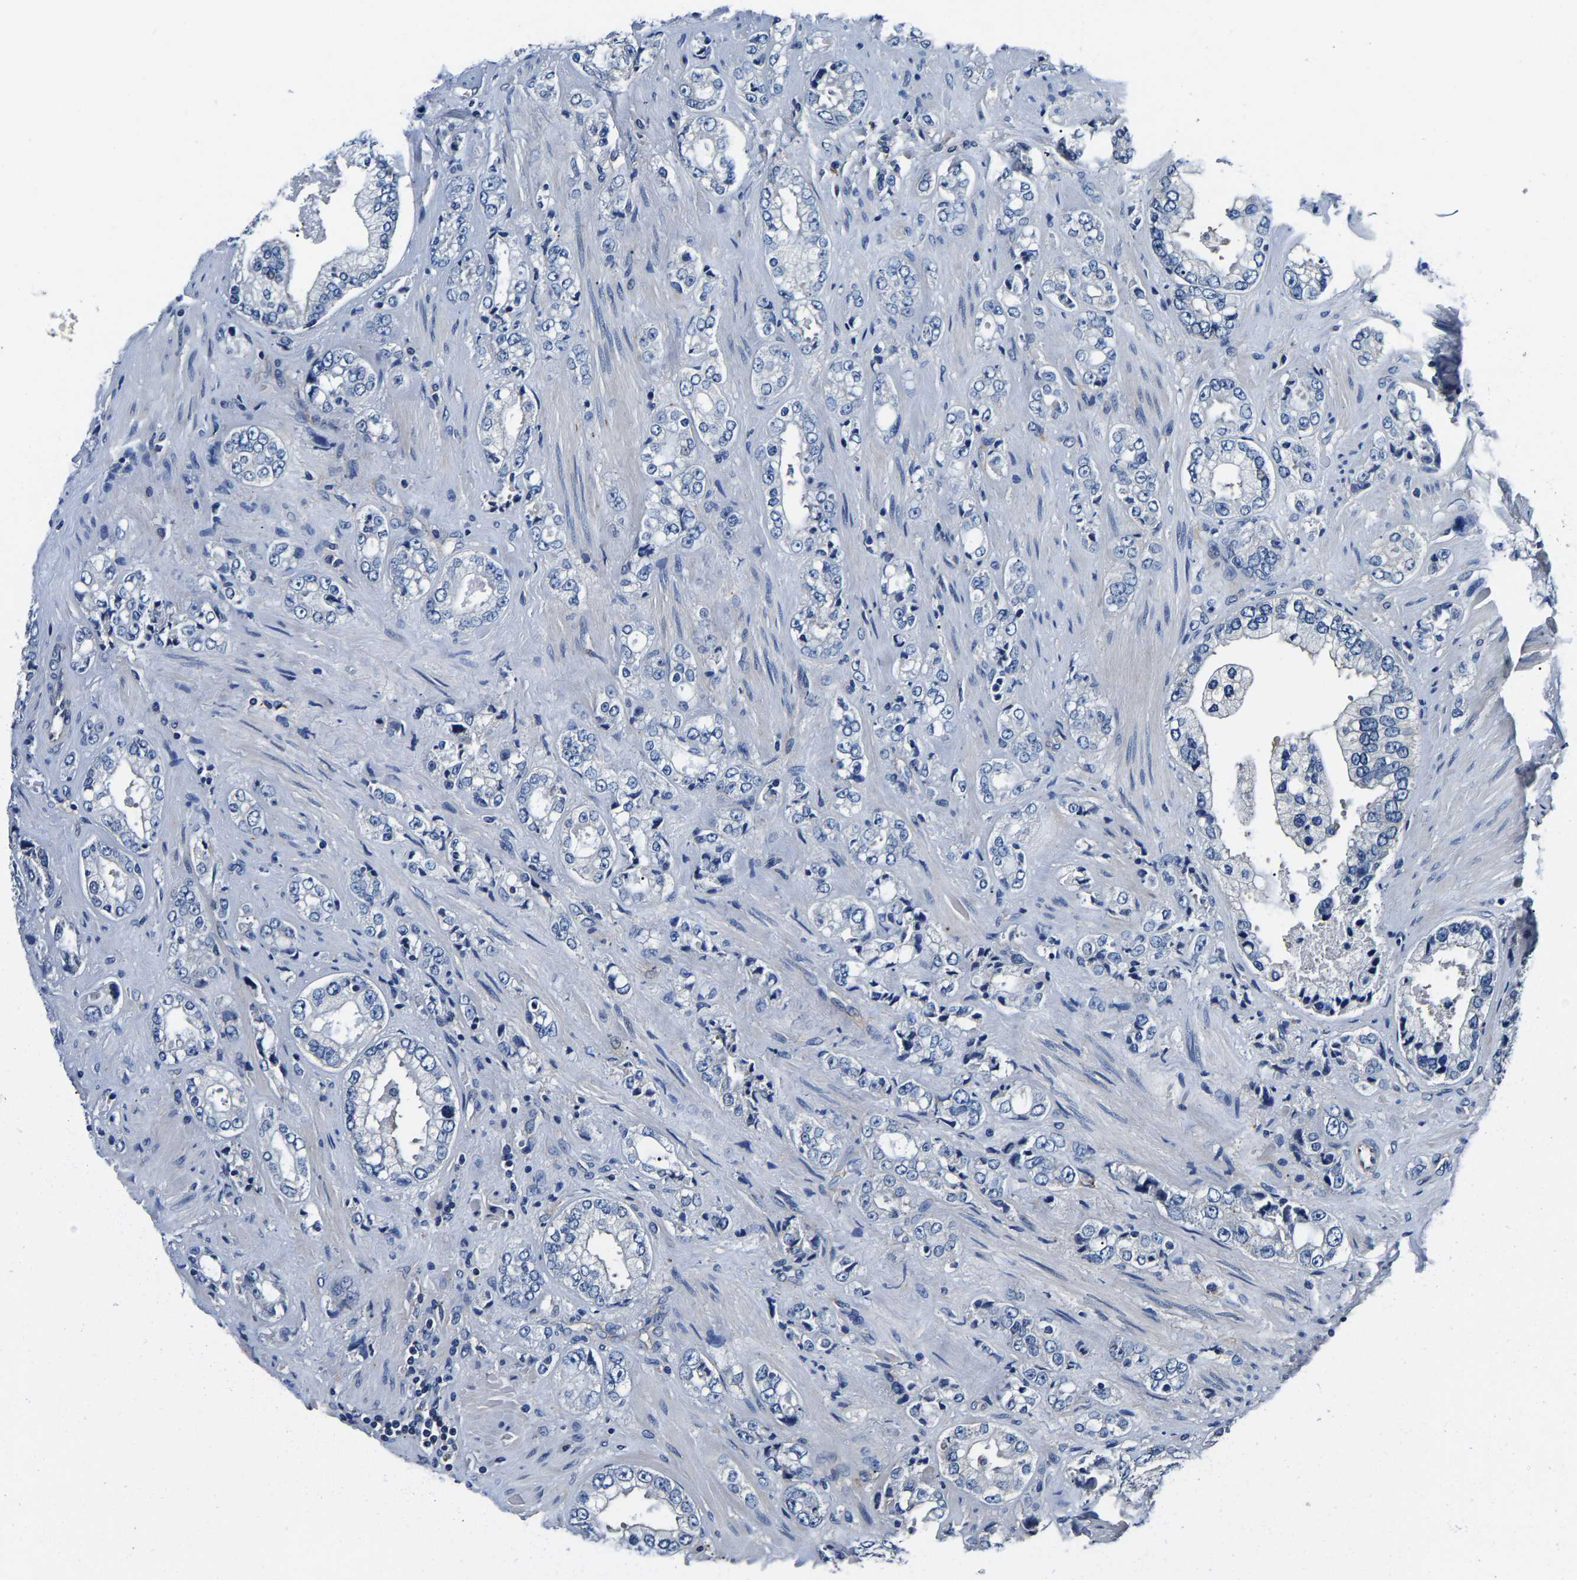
{"staining": {"intensity": "negative", "quantity": "none", "location": "none"}, "tissue": "prostate cancer", "cell_type": "Tumor cells", "image_type": "cancer", "snomed": [{"axis": "morphology", "description": "Adenocarcinoma, High grade"}, {"axis": "topography", "description": "Prostate"}], "caption": "An image of high-grade adenocarcinoma (prostate) stained for a protein demonstrates no brown staining in tumor cells. The staining was performed using DAB (3,3'-diaminobenzidine) to visualize the protein expression in brown, while the nuclei were stained in blue with hematoxylin (Magnification: 20x).", "gene": "SH3GLB1", "patient": {"sex": "male", "age": 61}}